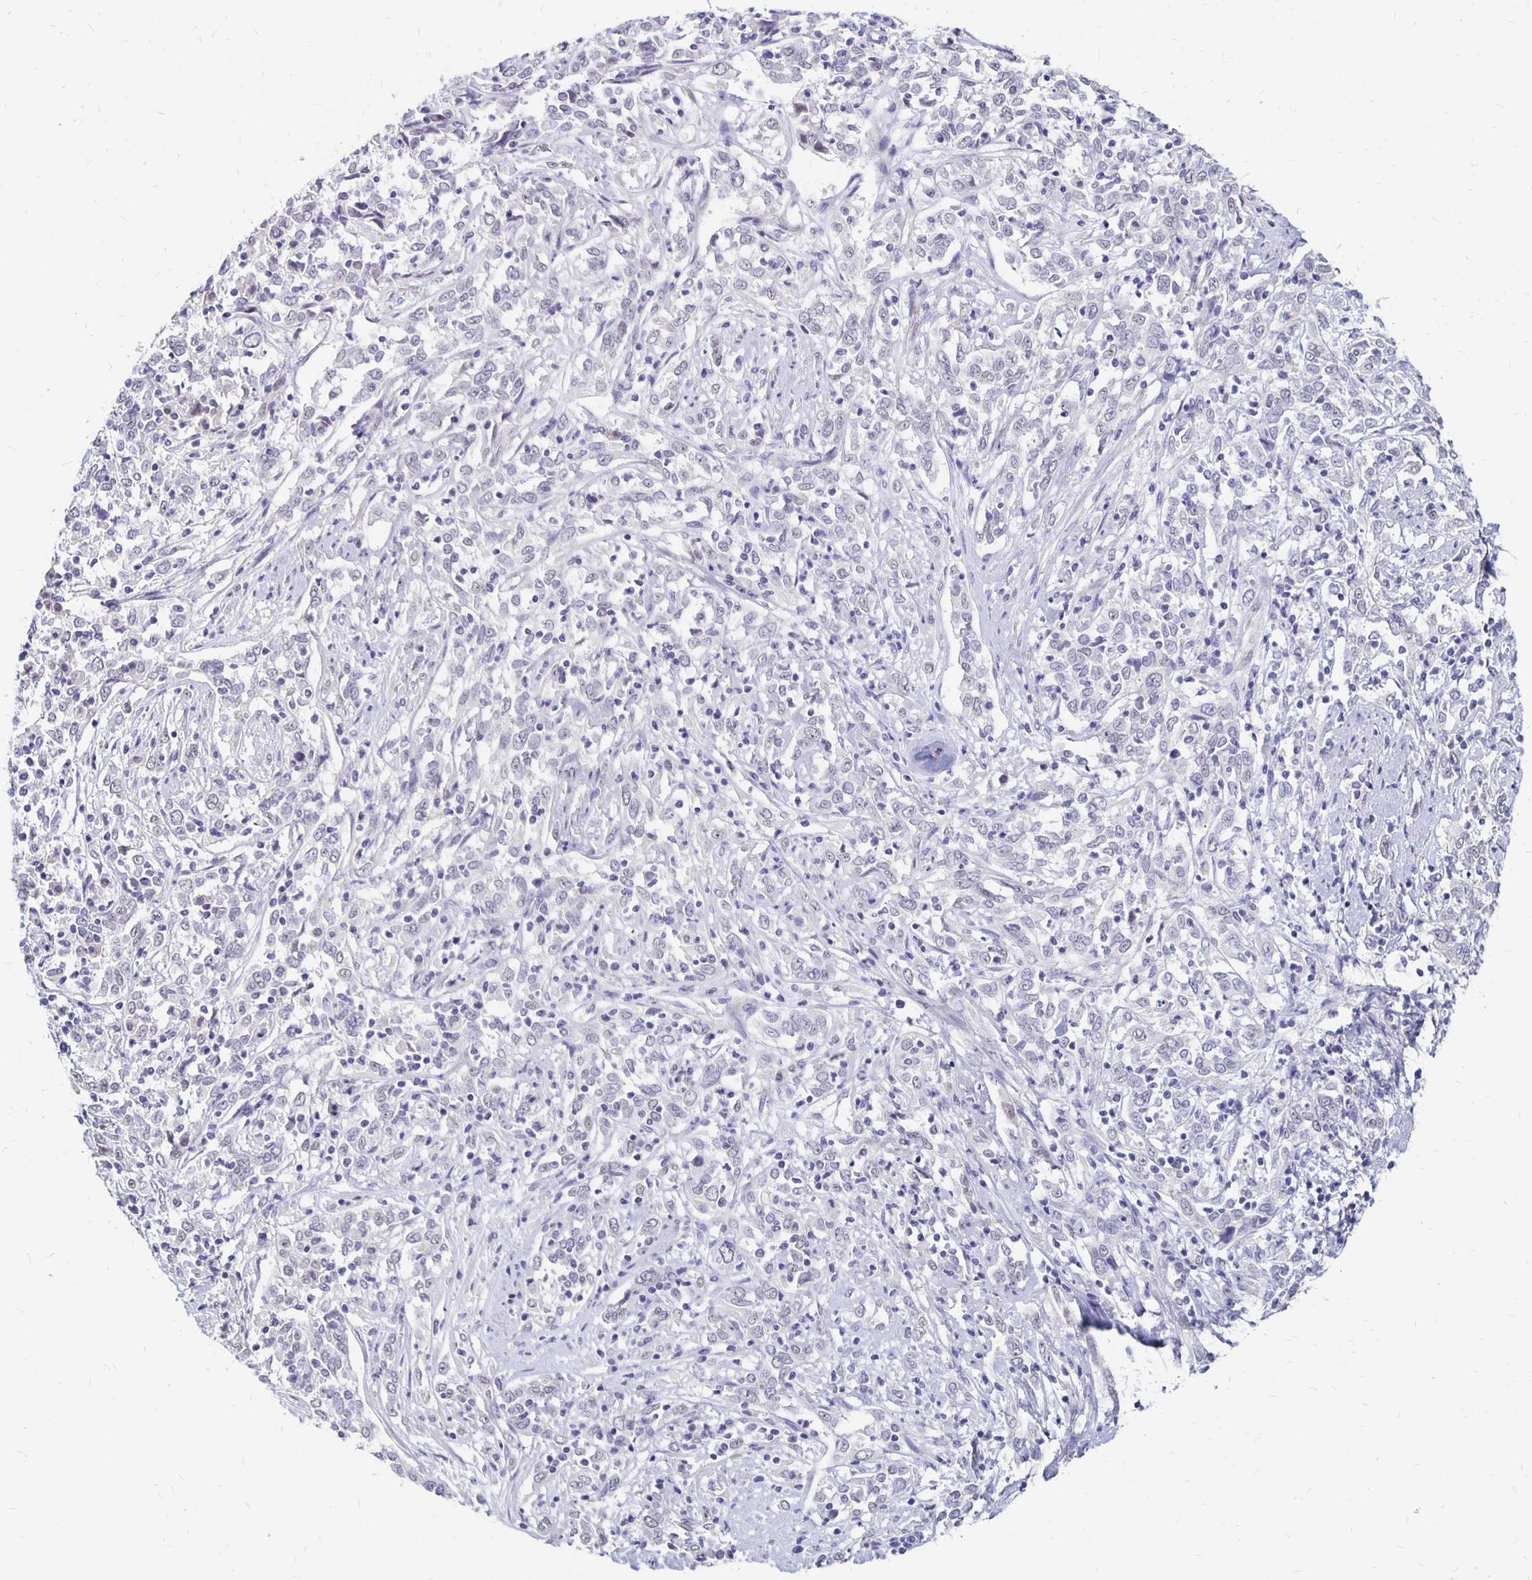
{"staining": {"intensity": "negative", "quantity": "none", "location": "none"}, "tissue": "cervical cancer", "cell_type": "Tumor cells", "image_type": "cancer", "snomed": [{"axis": "morphology", "description": "Adenocarcinoma, NOS"}, {"axis": "topography", "description": "Cervix"}], "caption": "This histopathology image is of cervical cancer stained with immunohistochemistry (IHC) to label a protein in brown with the nuclei are counter-stained blue. There is no staining in tumor cells.", "gene": "ATOSB", "patient": {"sex": "female", "age": 40}}